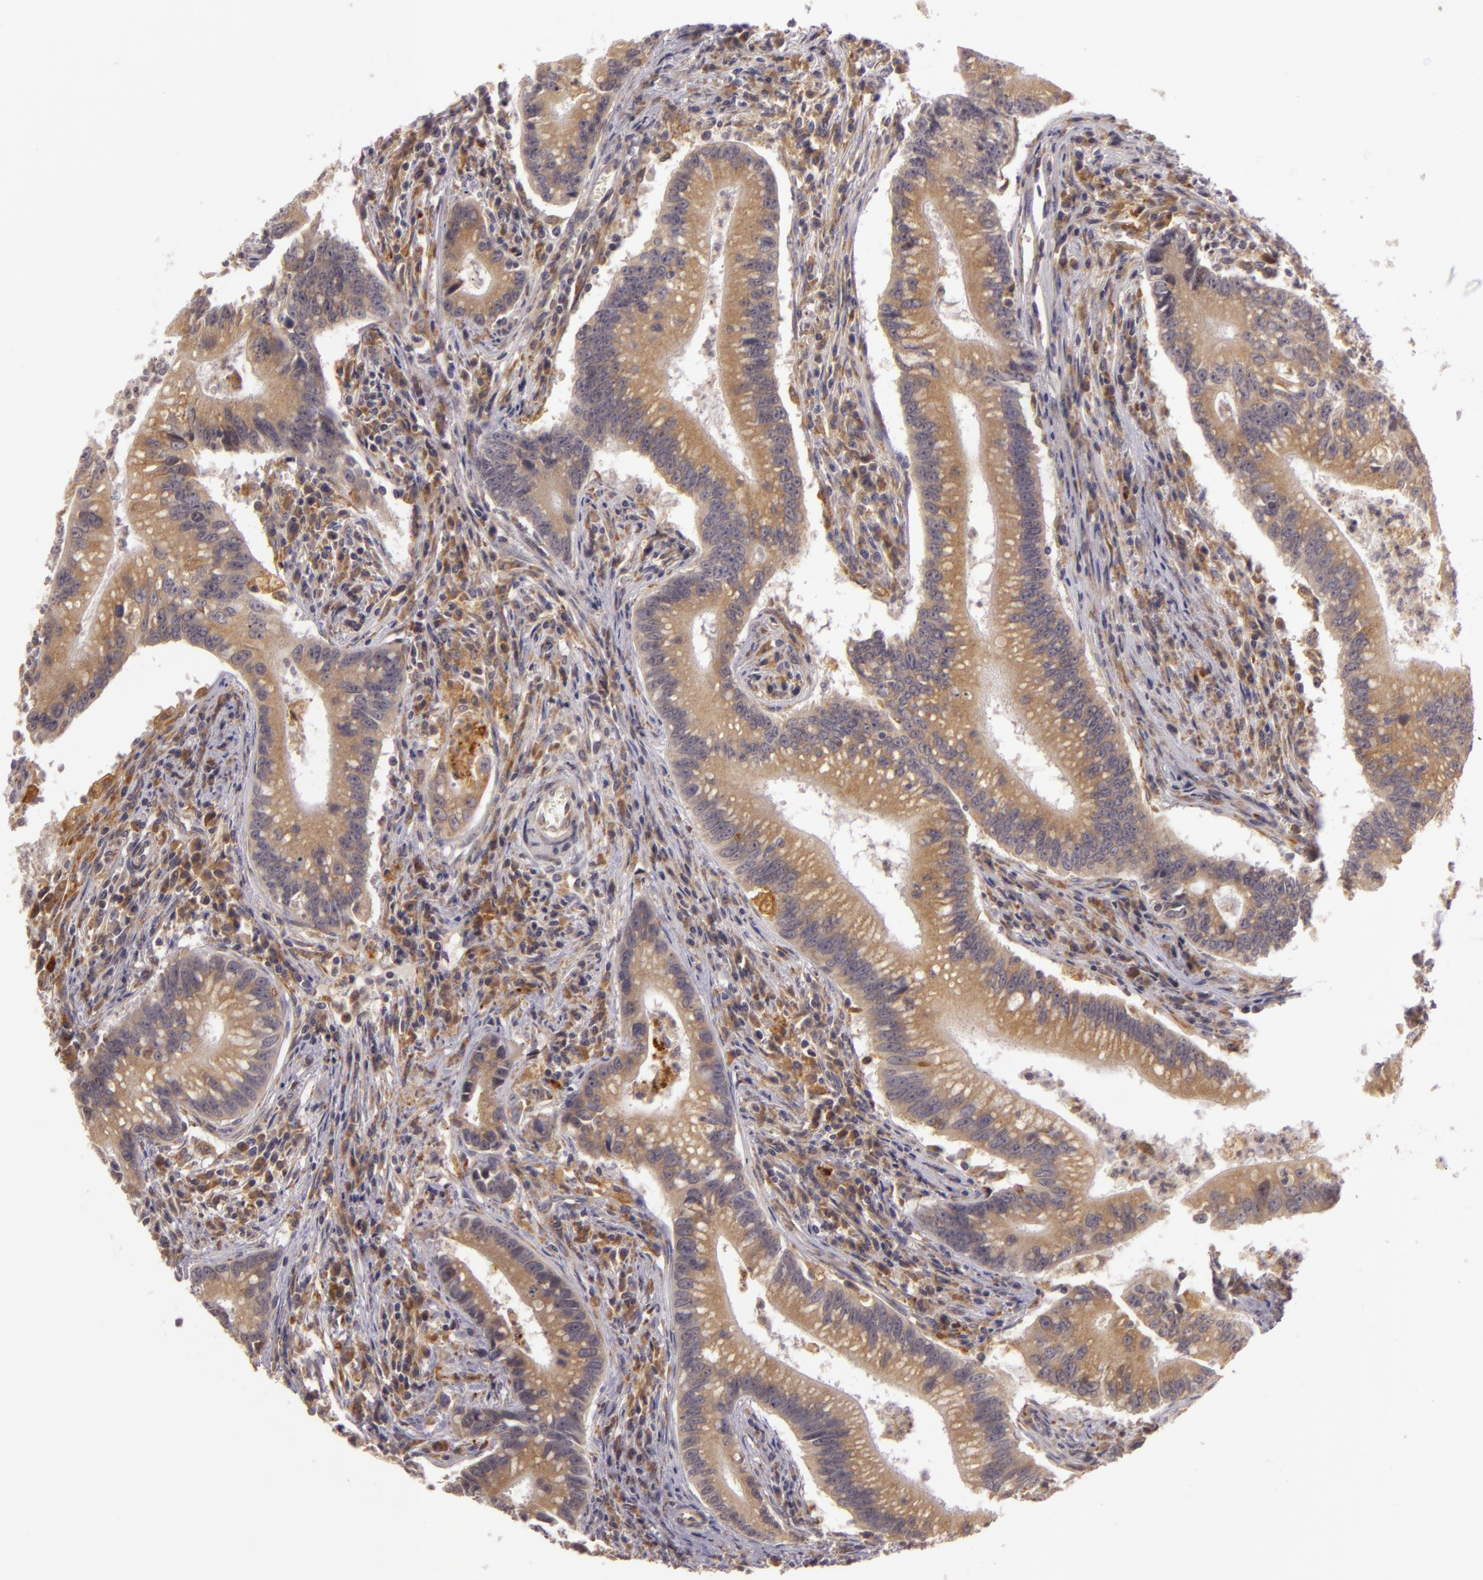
{"staining": {"intensity": "moderate", "quantity": ">75%", "location": "cytoplasmic/membranous"}, "tissue": "colorectal cancer", "cell_type": "Tumor cells", "image_type": "cancer", "snomed": [{"axis": "morphology", "description": "Adenocarcinoma, NOS"}, {"axis": "topography", "description": "Rectum"}], "caption": "Human colorectal cancer stained with a brown dye displays moderate cytoplasmic/membranous positive positivity in approximately >75% of tumor cells.", "gene": "PPP1R3F", "patient": {"sex": "female", "age": 81}}